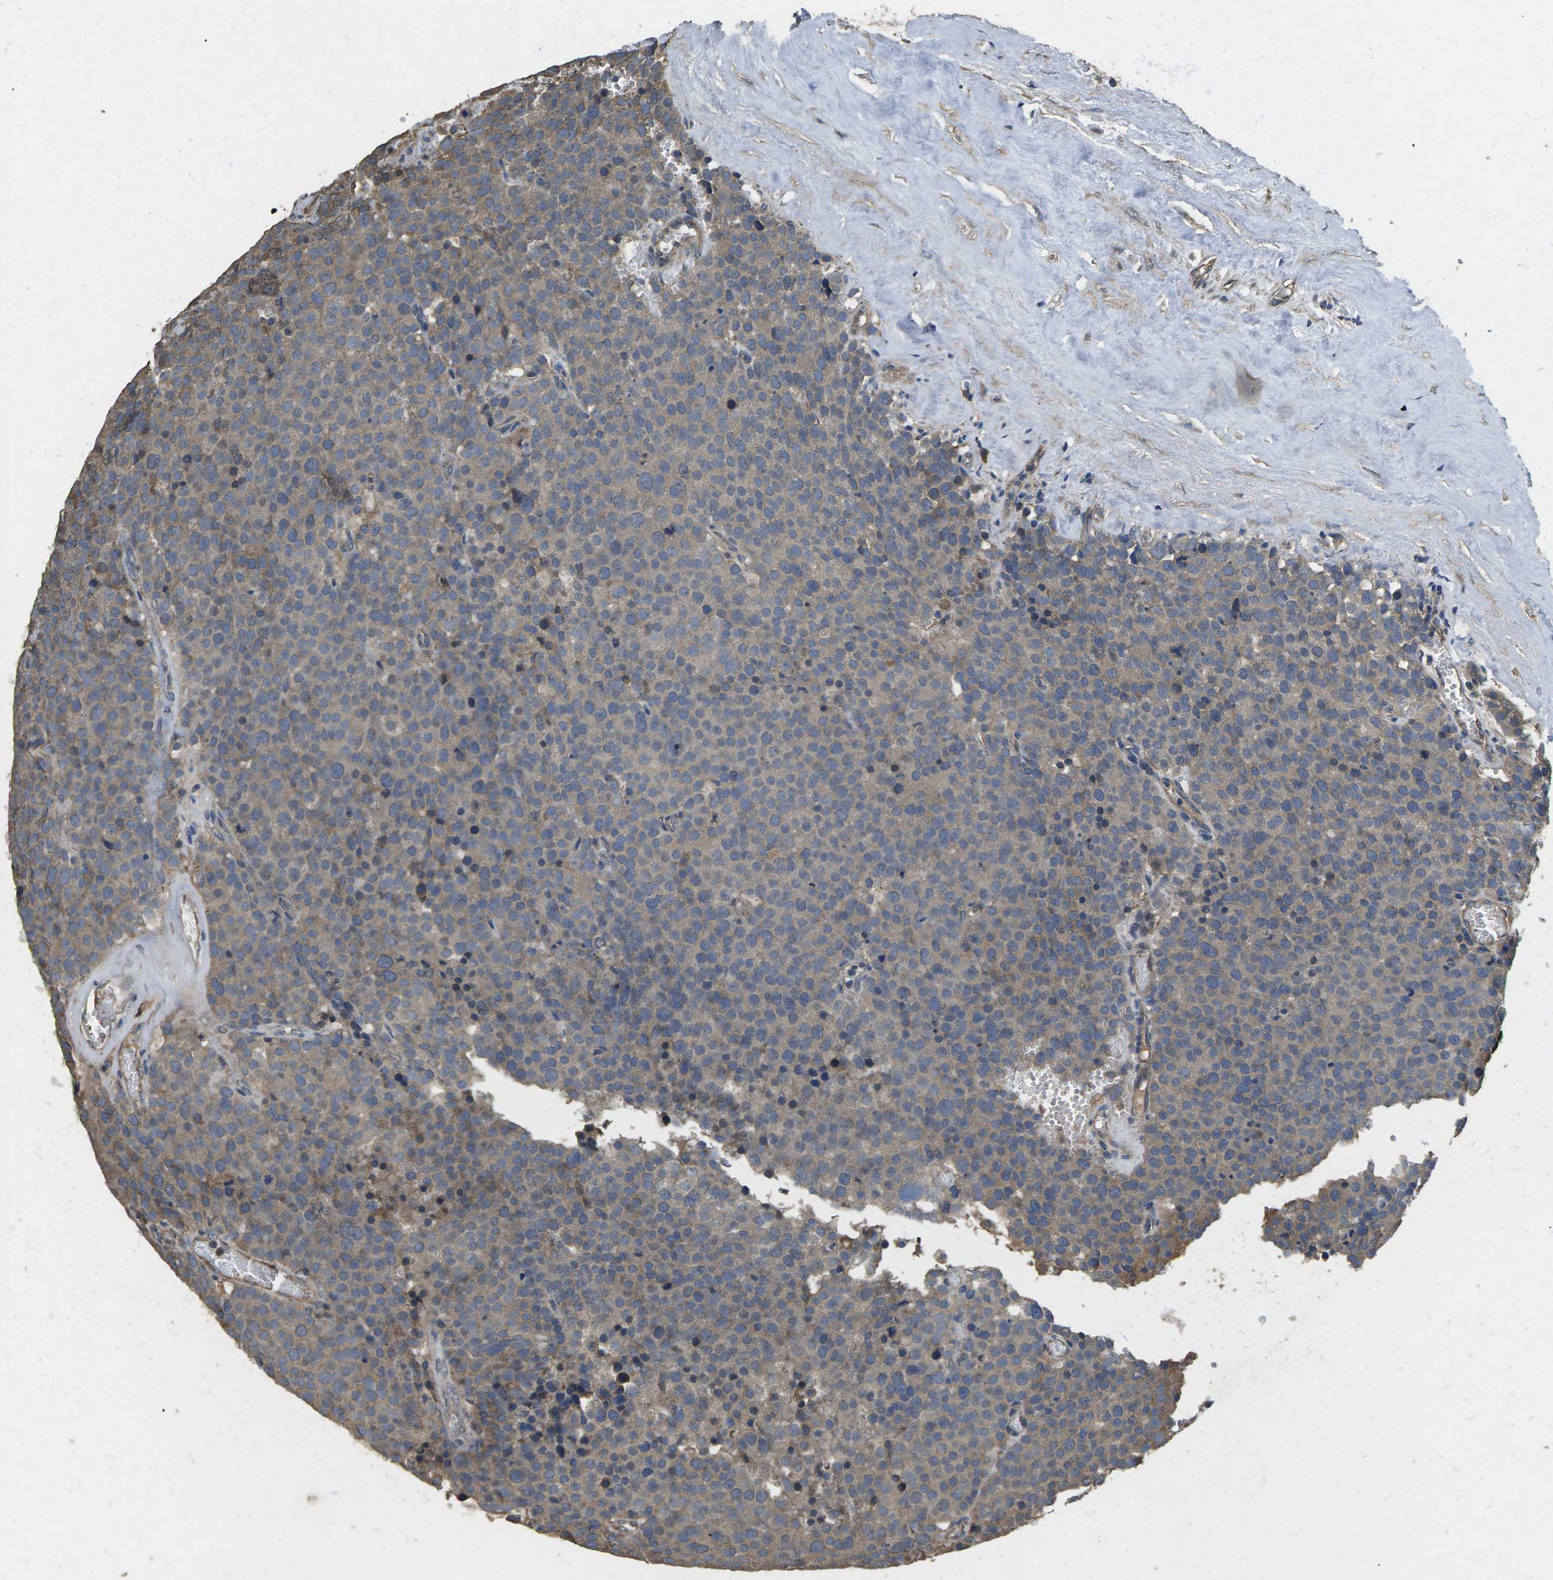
{"staining": {"intensity": "weak", "quantity": "<25%", "location": "cytoplasmic/membranous"}, "tissue": "testis cancer", "cell_type": "Tumor cells", "image_type": "cancer", "snomed": [{"axis": "morphology", "description": "Normal tissue, NOS"}, {"axis": "morphology", "description": "Seminoma, NOS"}, {"axis": "topography", "description": "Testis"}], "caption": "This is a micrograph of IHC staining of testis cancer (seminoma), which shows no positivity in tumor cells. (DAB IHC visualized using brightfield microscopy, high magnification).", "gene": "B4GAT1", "patient": {"sex": "male", "age": 71}}